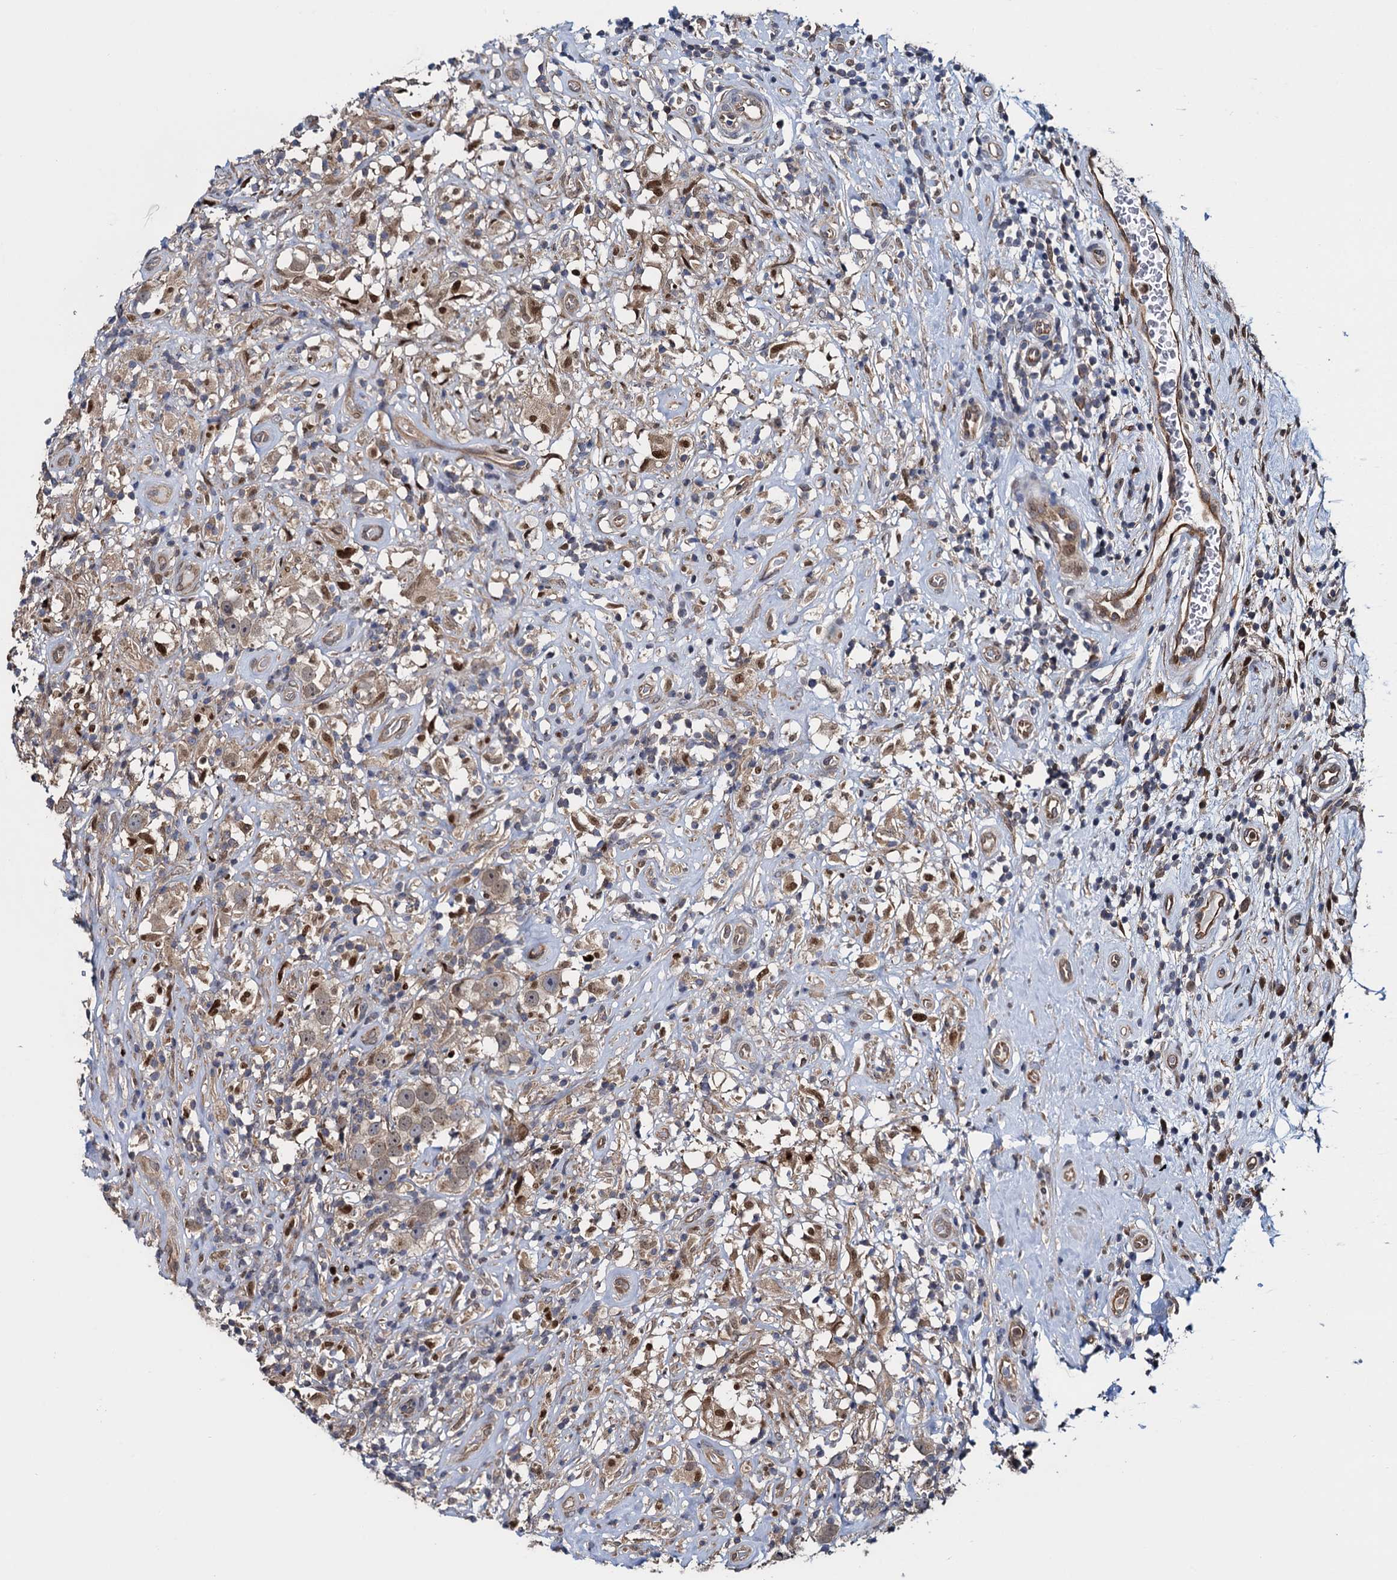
{"staining": {"intensity": "weak", "quantity": ">75%", "location": "cytoplasmic/membranous"}, "tissue": "testis cancer", "cell_type": "Tumor cells", "image_type": "cancer", "snomed": [{"axis": "morphology", "description": "Seminoma, NOS"}, {"axis": "topography", "description": "Testis"}], "caption": "Testis seminoma stained for a protein reveals weak cytoplasmic/membranous positivity in tumor cells.", "gene": "RNF125", "patient": {"sex": "male", "age": 49}}